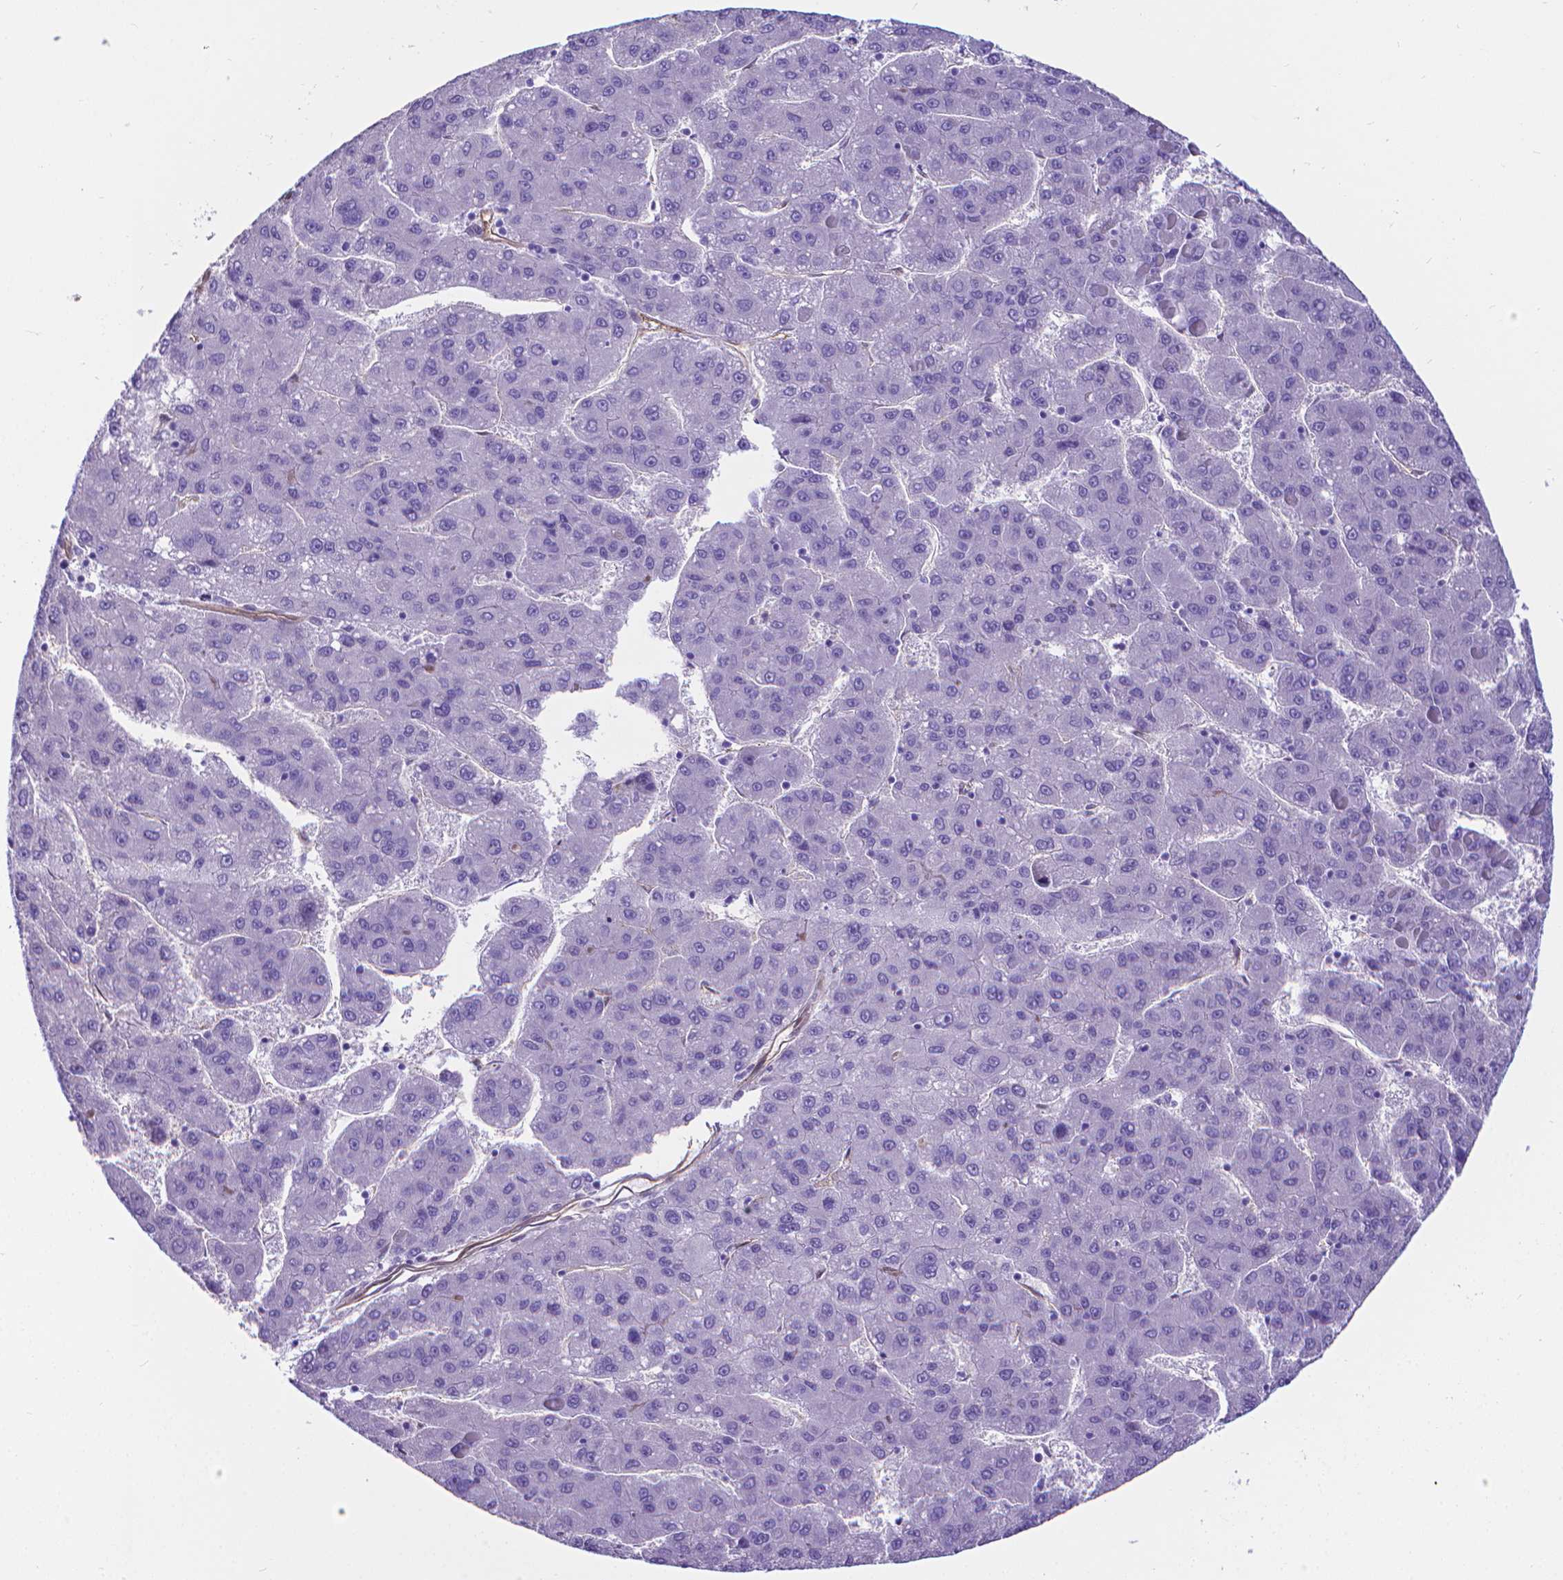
{"staining": {"intensity": "negative", "quantity": "none", "location": "none"}, "tissue": "liver cancer", "cell_type": "Tumor cells", "image_type": "cancer", "snomed": [{"axis": "morphology", "description": "Carcinoma, Hepatocellular, NOS"}, {"axis": "topography", "description": "Liver"}], "caption": "Immunohistochemistry (IHC) of human liver hepatocellular carcinoma exhibits no positivity in tumor cells.", "gene": "CLIC4", "patient": {"sex": "female", "age": 82}}